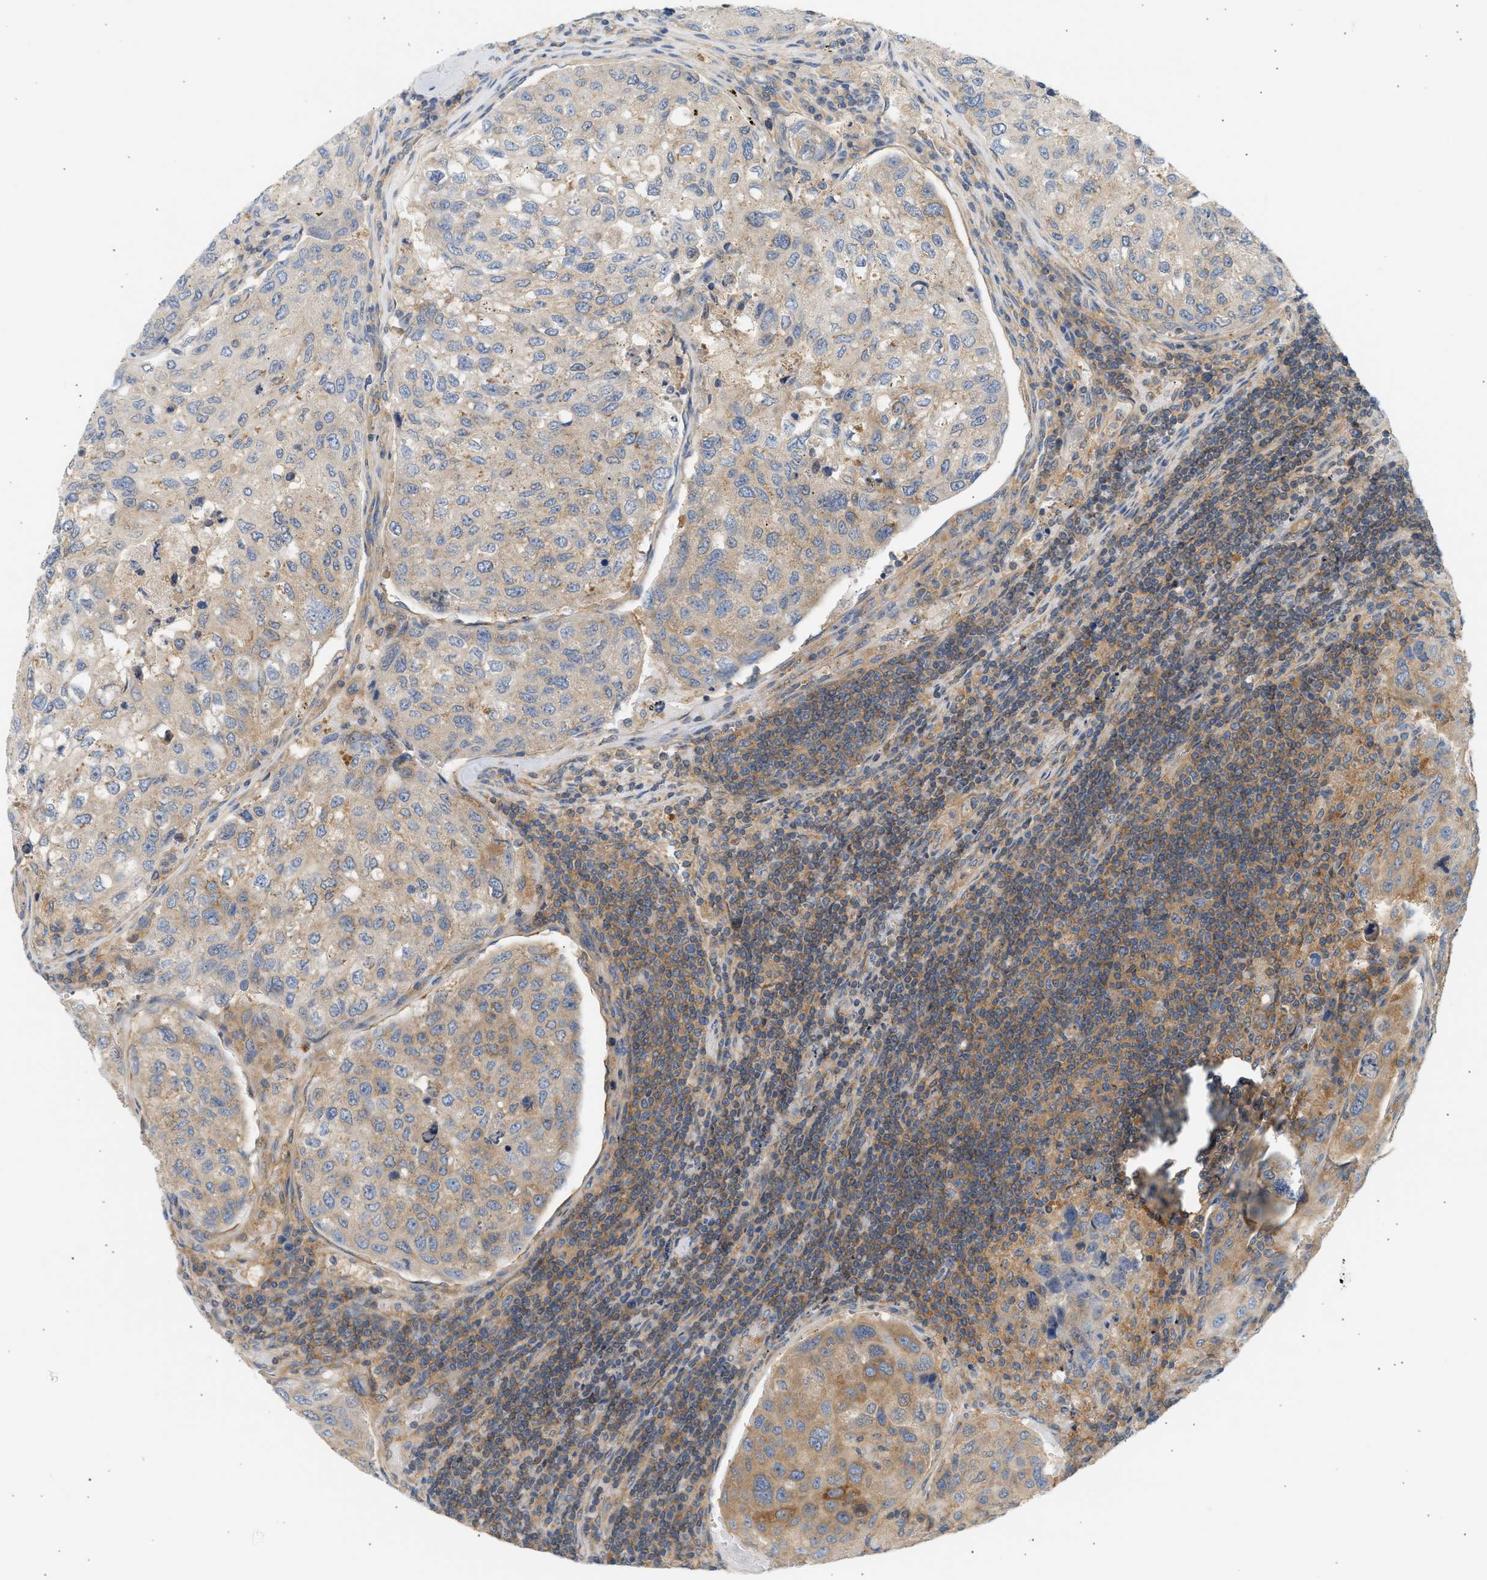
{"staining": {"intensity": "weak", "quantity": "25%-75%", "location": "cytoplasmic/membranous"}, "tissue": "urothelial cancer", "cell_type": "Tumor cells", "image_type": "cancer", "snomed": [{"axis": "morphology", "description": "Urothelial carcinoma, High grade"}, {"axis": "topography", "description": "Lymph node"}, {"axis": "topography", "description": "Urinary bladder"}], "caption": "Human urothelial carcinoma (high-grade) stained with a brown dye reveals weak cytoplasmic/membranous positive positivity in about 25%-75% of tumor cells.", "gene": "PAFAH1B1", "patient": {"sex": "male", "age": 51}}